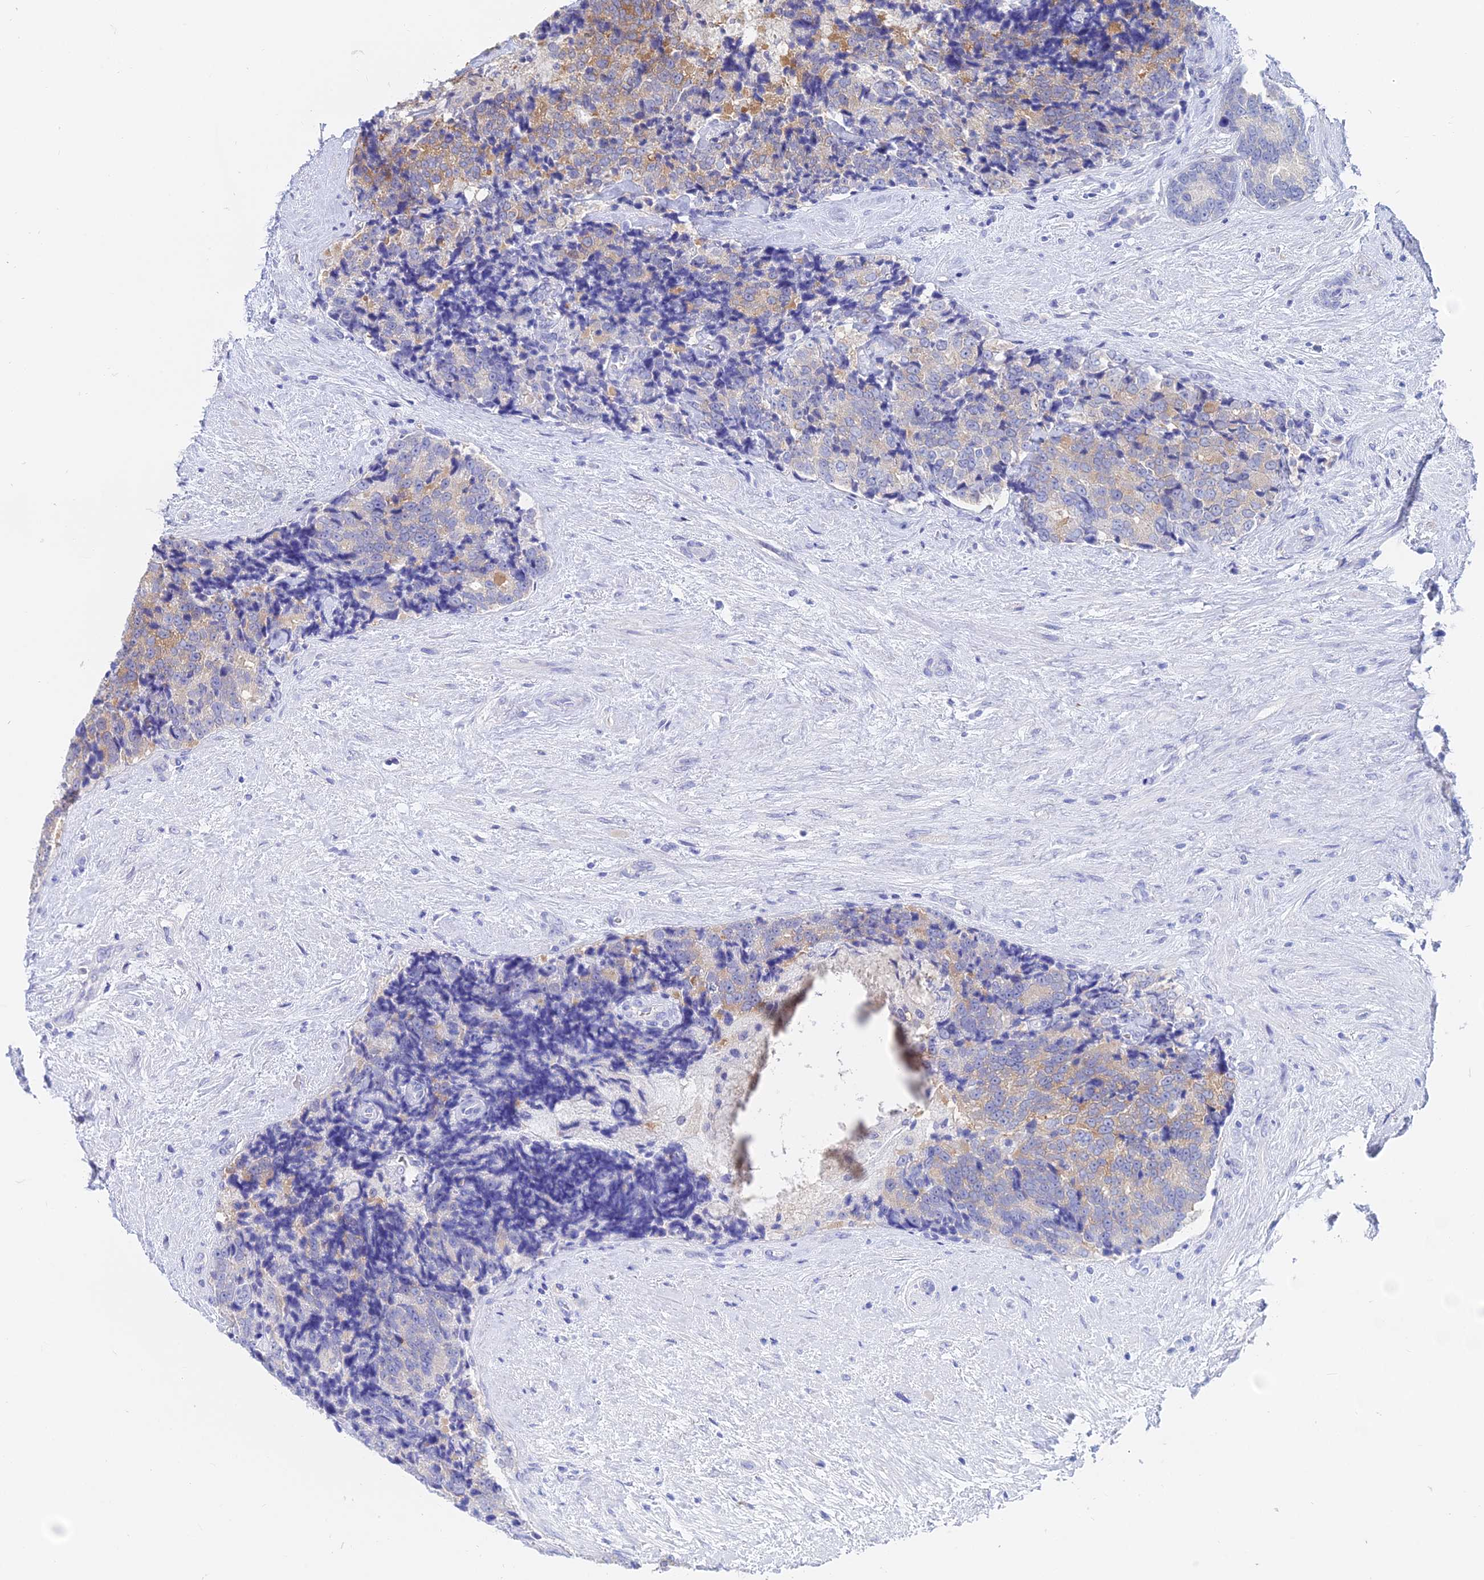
{"staining": {"intensity": "moderate", "quantity": "<25%", "location": "cytoplasmic/membranous"}, "tissue": "prostate cancer", "cell_type": "Tumor cells", "image_type": "cancer", "snomed": [{"axis": "morphology", "description": "Adenocarcinoma, High grade"}, {"axis": "topography", "description": "Prostate"}], "caption": "Tumor cells show moderate cytoplasmic/membranous positivity in approximately <25% of cells in prostate adenocarcinoma (high-grade). The staining was performed using DAB (3,3'-diaminobenzidine) to visualize the protein expression in brown, while the nuclei were stained in blue with hematoxylin (Magnification: 20x).", "gene": "B3GALT4", "patient": {"sex": "male", "age": 70}}